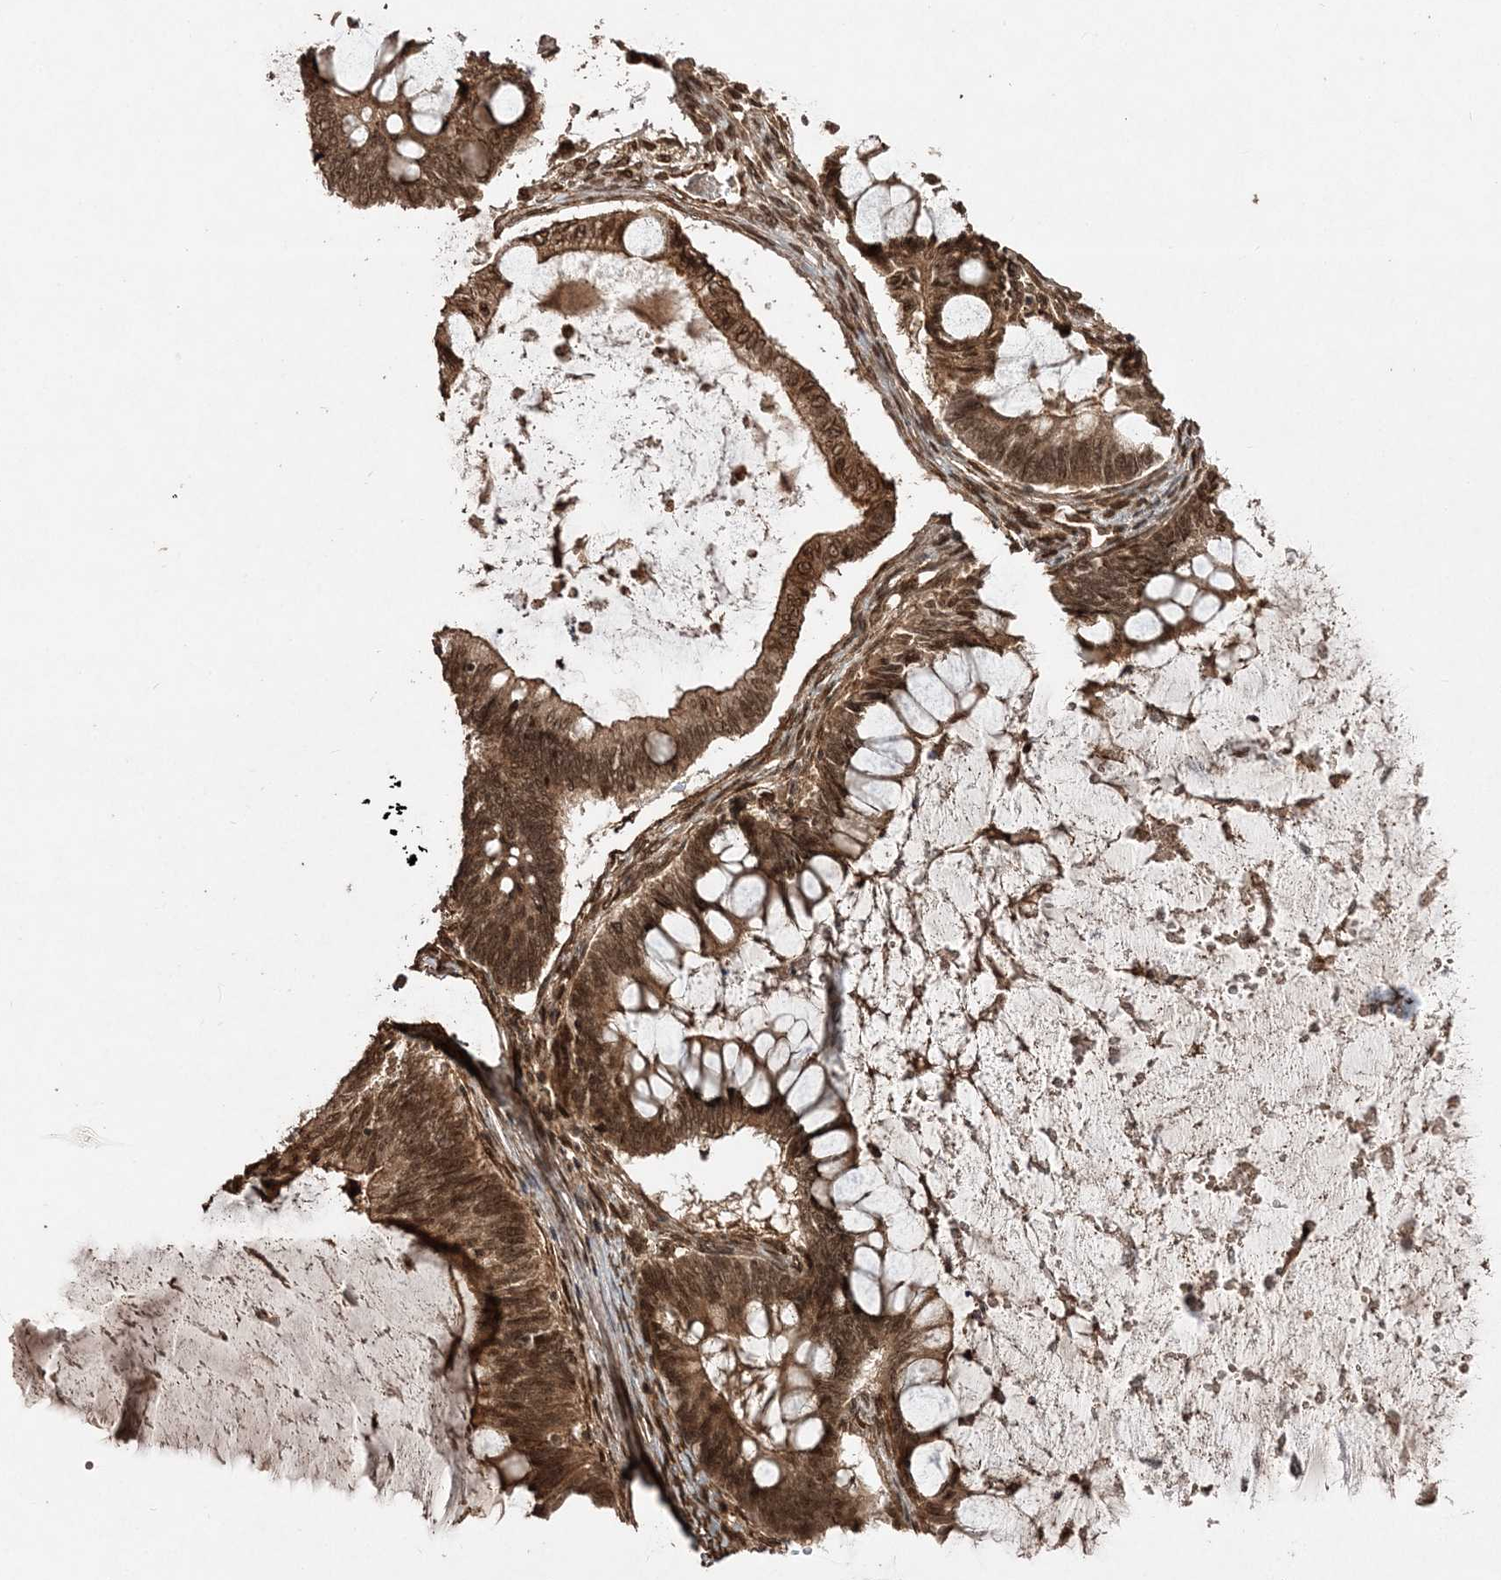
{"staining": {"intensity": "moderate", "quantity": ">75%", "location": "cytoplasmic/membranous,nuclear"}, "tissue": "ovarian cancer", "cell_type": "Tumor cells", "image_type": "cancer", "snomed": [{"axis": "morphology", "description": "Cystadenocarcinoma, mucinous, NOS"}, {"axis": "topography", "description": "Ovary"}], "caption": "Protein staining exhibits moderate cytoplasmic/membranous and nuclear expression in about >75% of tumor cells in ovarian mucinous cystadenocarcinoma.", "gene": "ETAA1", "patient": {"sex": "female", "age": 61}}